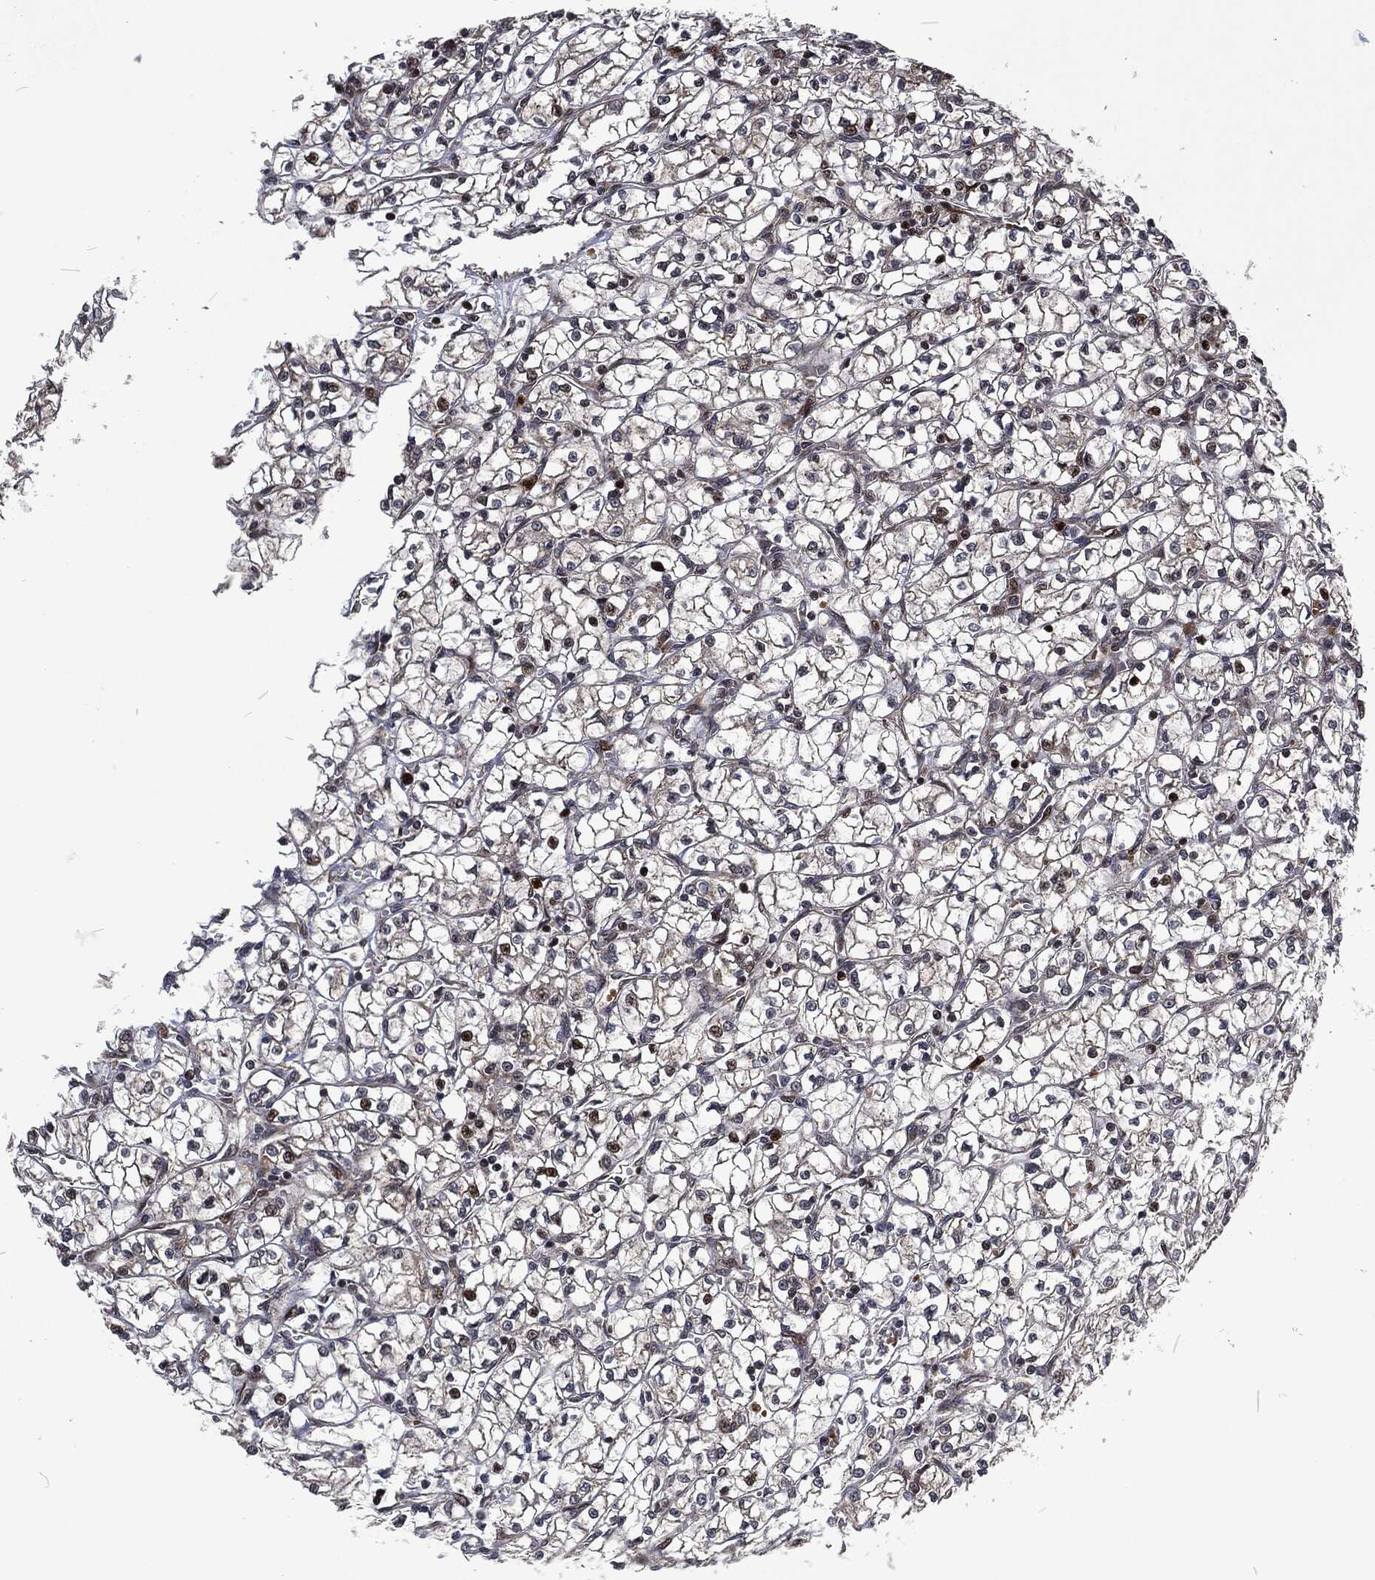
{"staining": {"intensity": "moderate", "quantity": "<25%", "location": "cytoplasmic/membranous"}, "tissue": "renal cancer", "cell_type": "Tumor cells", "image_type": "cancer", "snomed": [{"axis": "morphology", "description": "Adenocarcinoma, NOS"}, {"axis": "topography", "description": "Kidney"}], "caption": "IHC photomicrograph of adenocarcinoma (renal) stained for a protein (brown), which exhibits low levels of moderate cytoplasmic/membranous positivity in approximately <25% of tumor cells.", "gene": "CMPK2", "patient": {"sex": "female", "age": 64}}